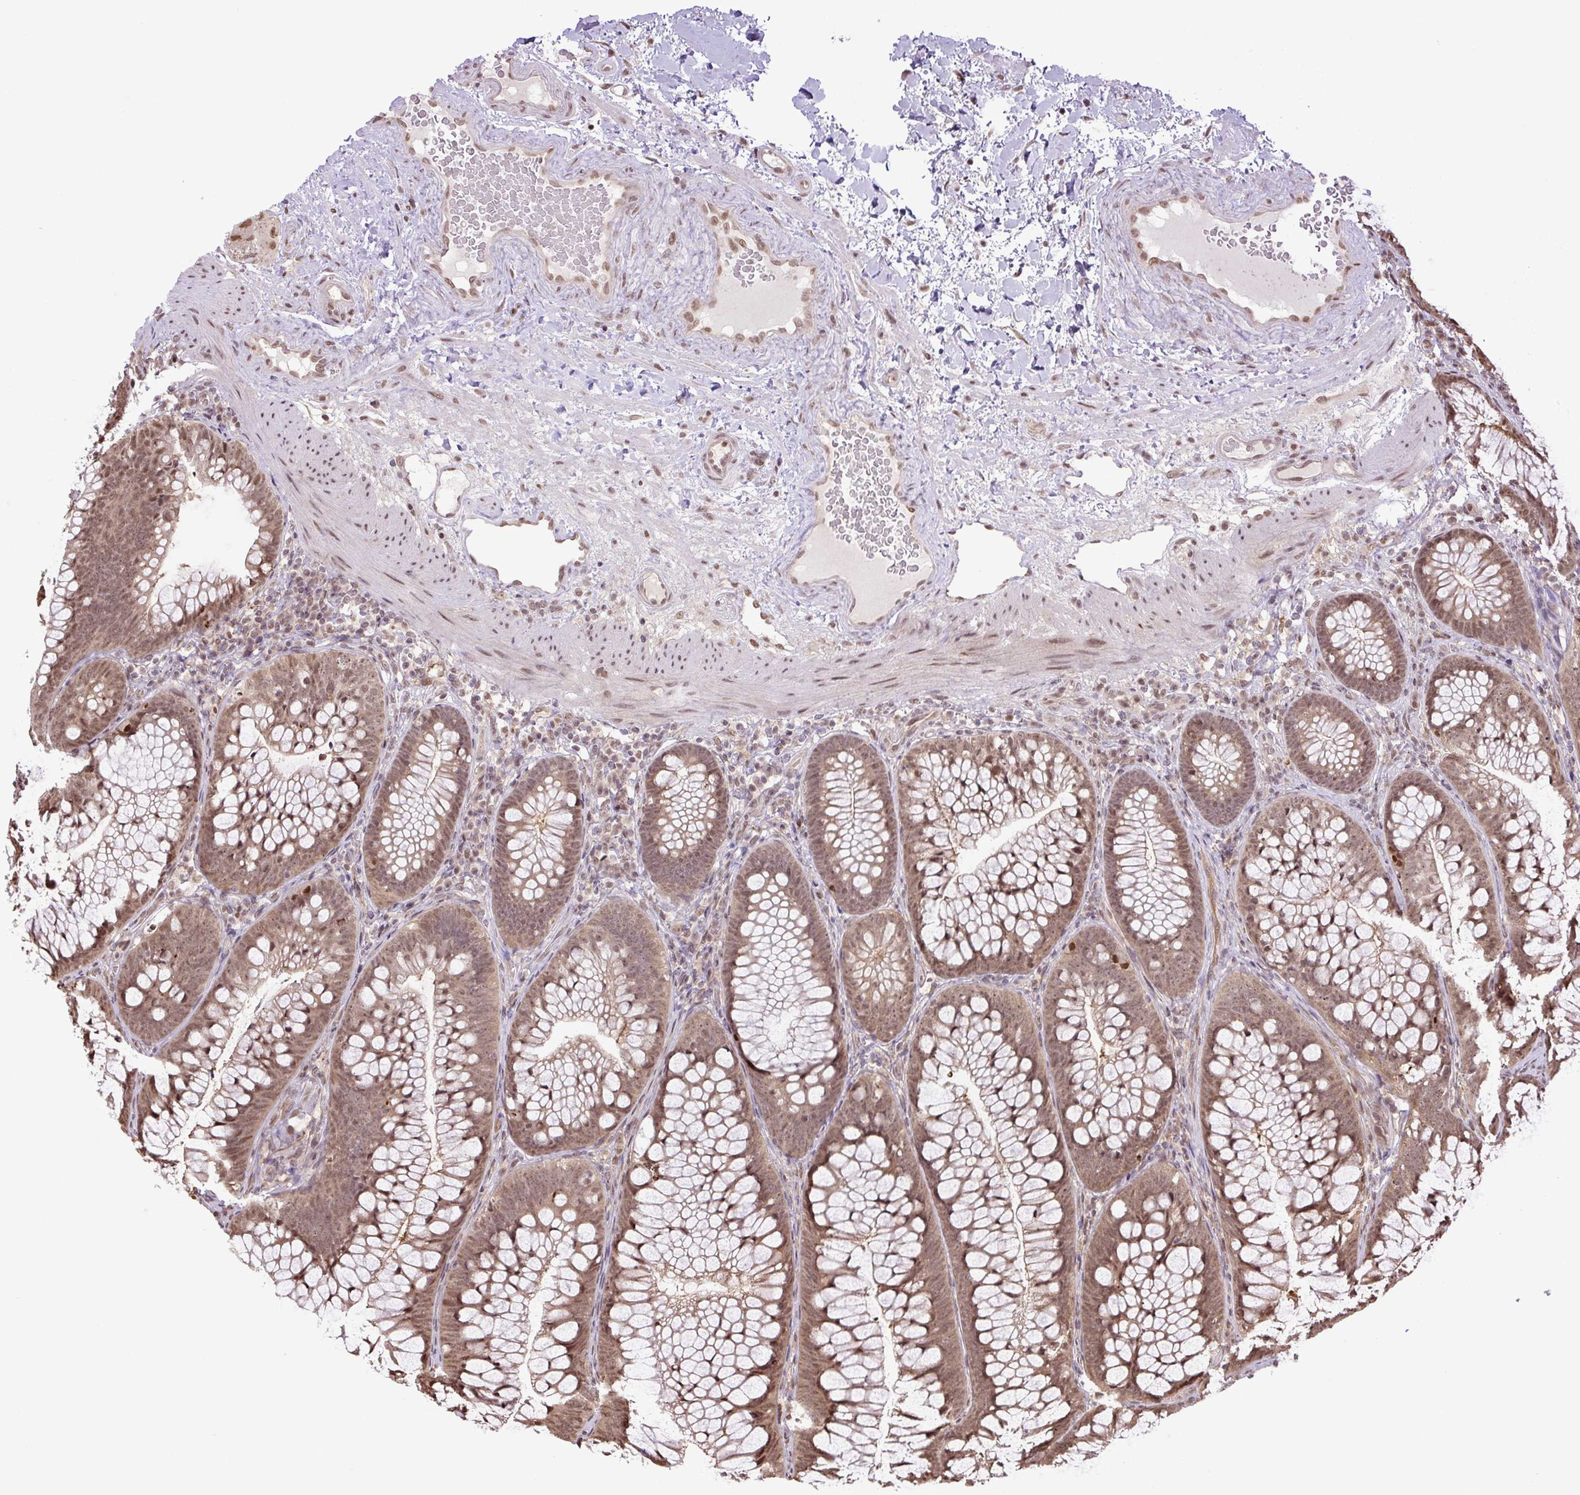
{"staining": {"intensity": "moderate", "quantity": ">75%", "location": "nuclear"}, "tissue": "colon", "cell_type": "Endothelial cells", "image_type": "normal", "snomed": [{"axis": "morphology", "description": "Normal tissue, NOS"}, {"axis": "morphology", "description": "Adenoma, NOS"}, {"axis": "topography", "description": "Soft tissue"}, {"axis": "topography", "description": "Colon"}], "caption": "Moderate nuclear staining is appreciated in about >75% of endothelial cells in unremarkable colon. The staining was performed using DAB (3,3'-diaminobenzidine) to visualize the protein expression in brown, while the nuclei were stained in blue with hematoxylin (Magnification: 20x).", "gene": "SGTA", "patient": {"sex": "male", "age": 47}}